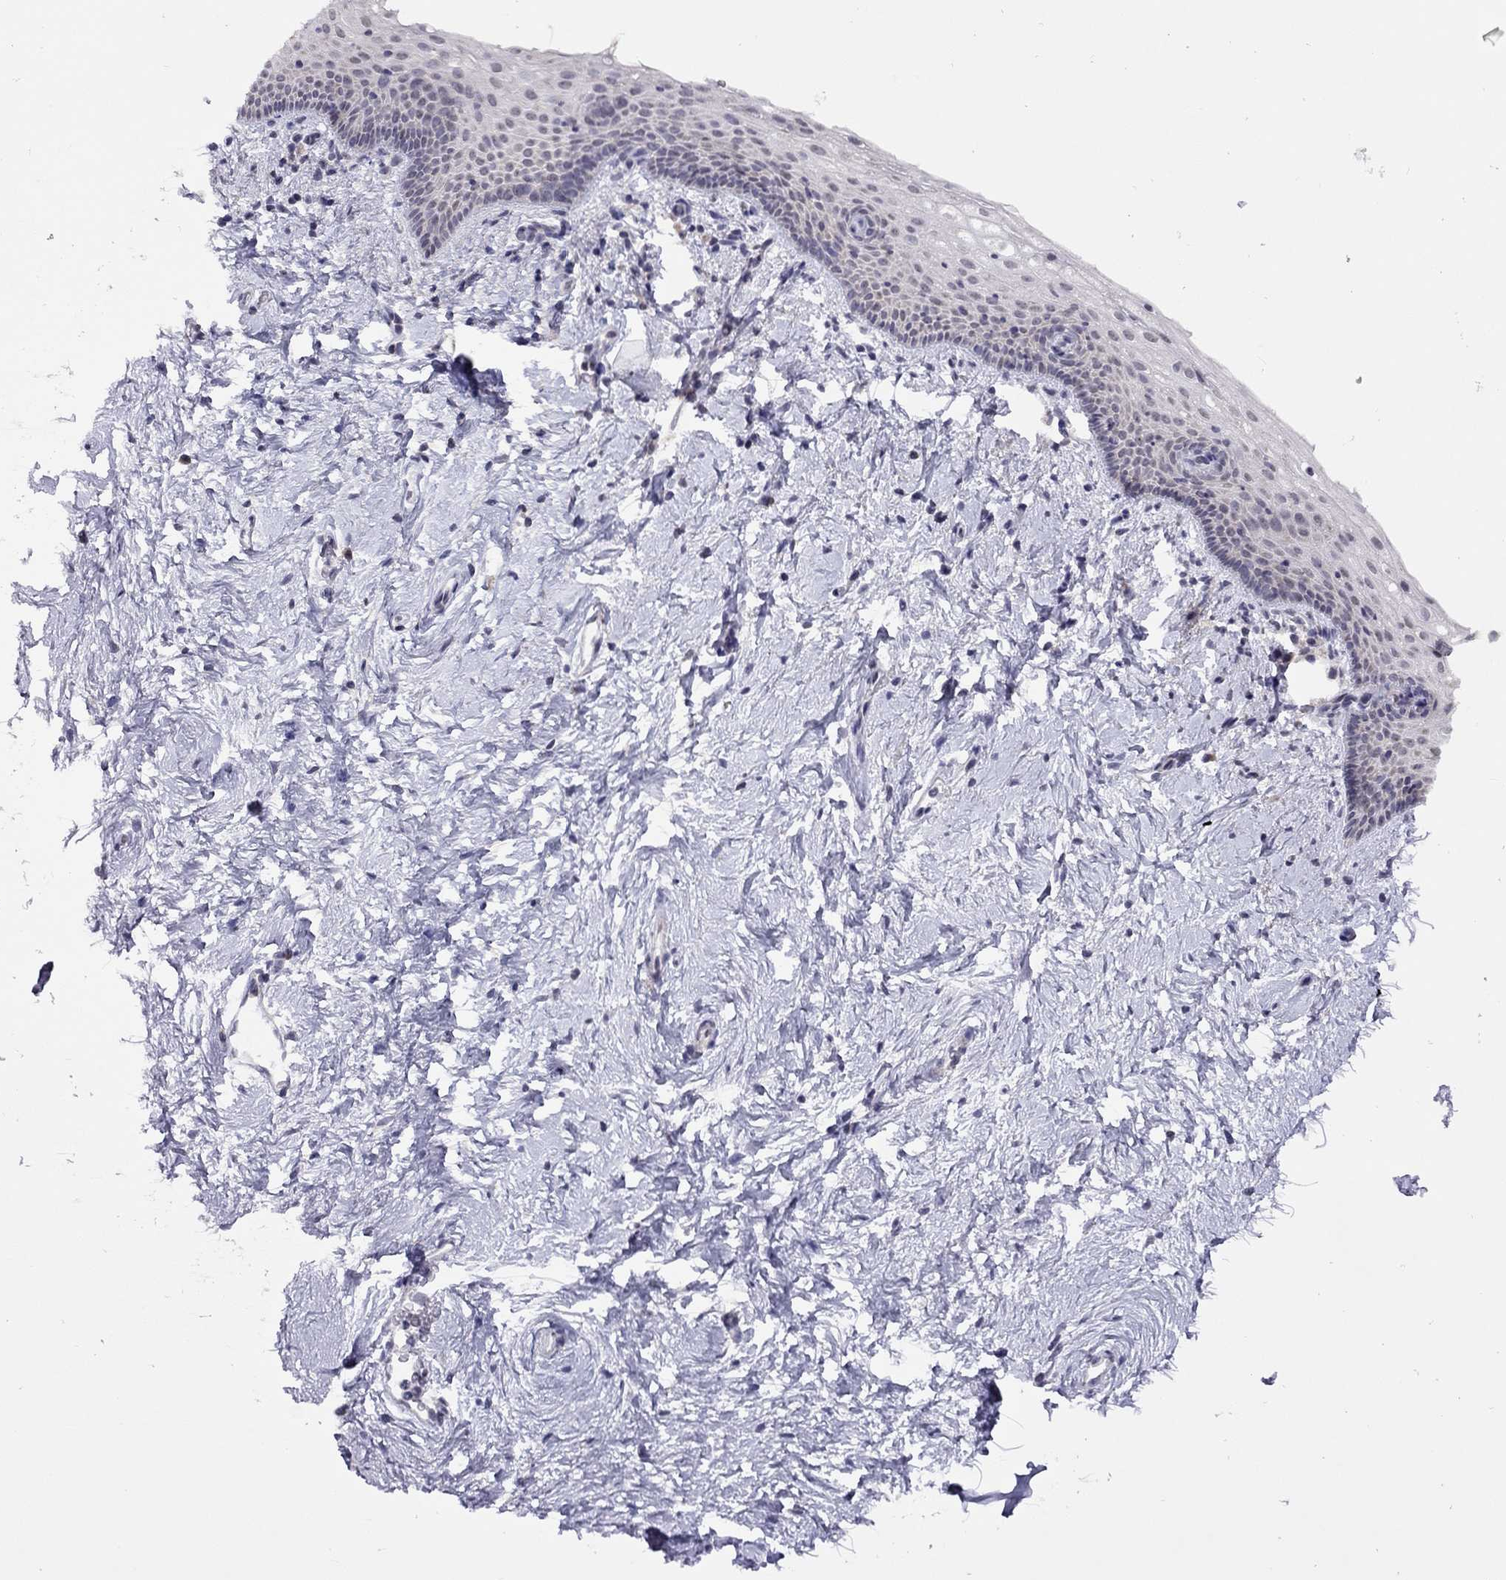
{"staining": {"intensity": "negative", "quantity": "none", "location": "none"}, "tissue": "vagina", "cell_type": "Squamous epithelial cells", "image_type": "normal", "snomed": [{"axis": "morphology", "description": "Normal tissue, NOS"}, {"axis": "topography", "description": "Vagina"}], "caption": "The photomicrograph exhibits no significant expression in squamous epithelial cells of vagina.", "gene": "HES5", "patient": {"sex": "female", "age": 61}}